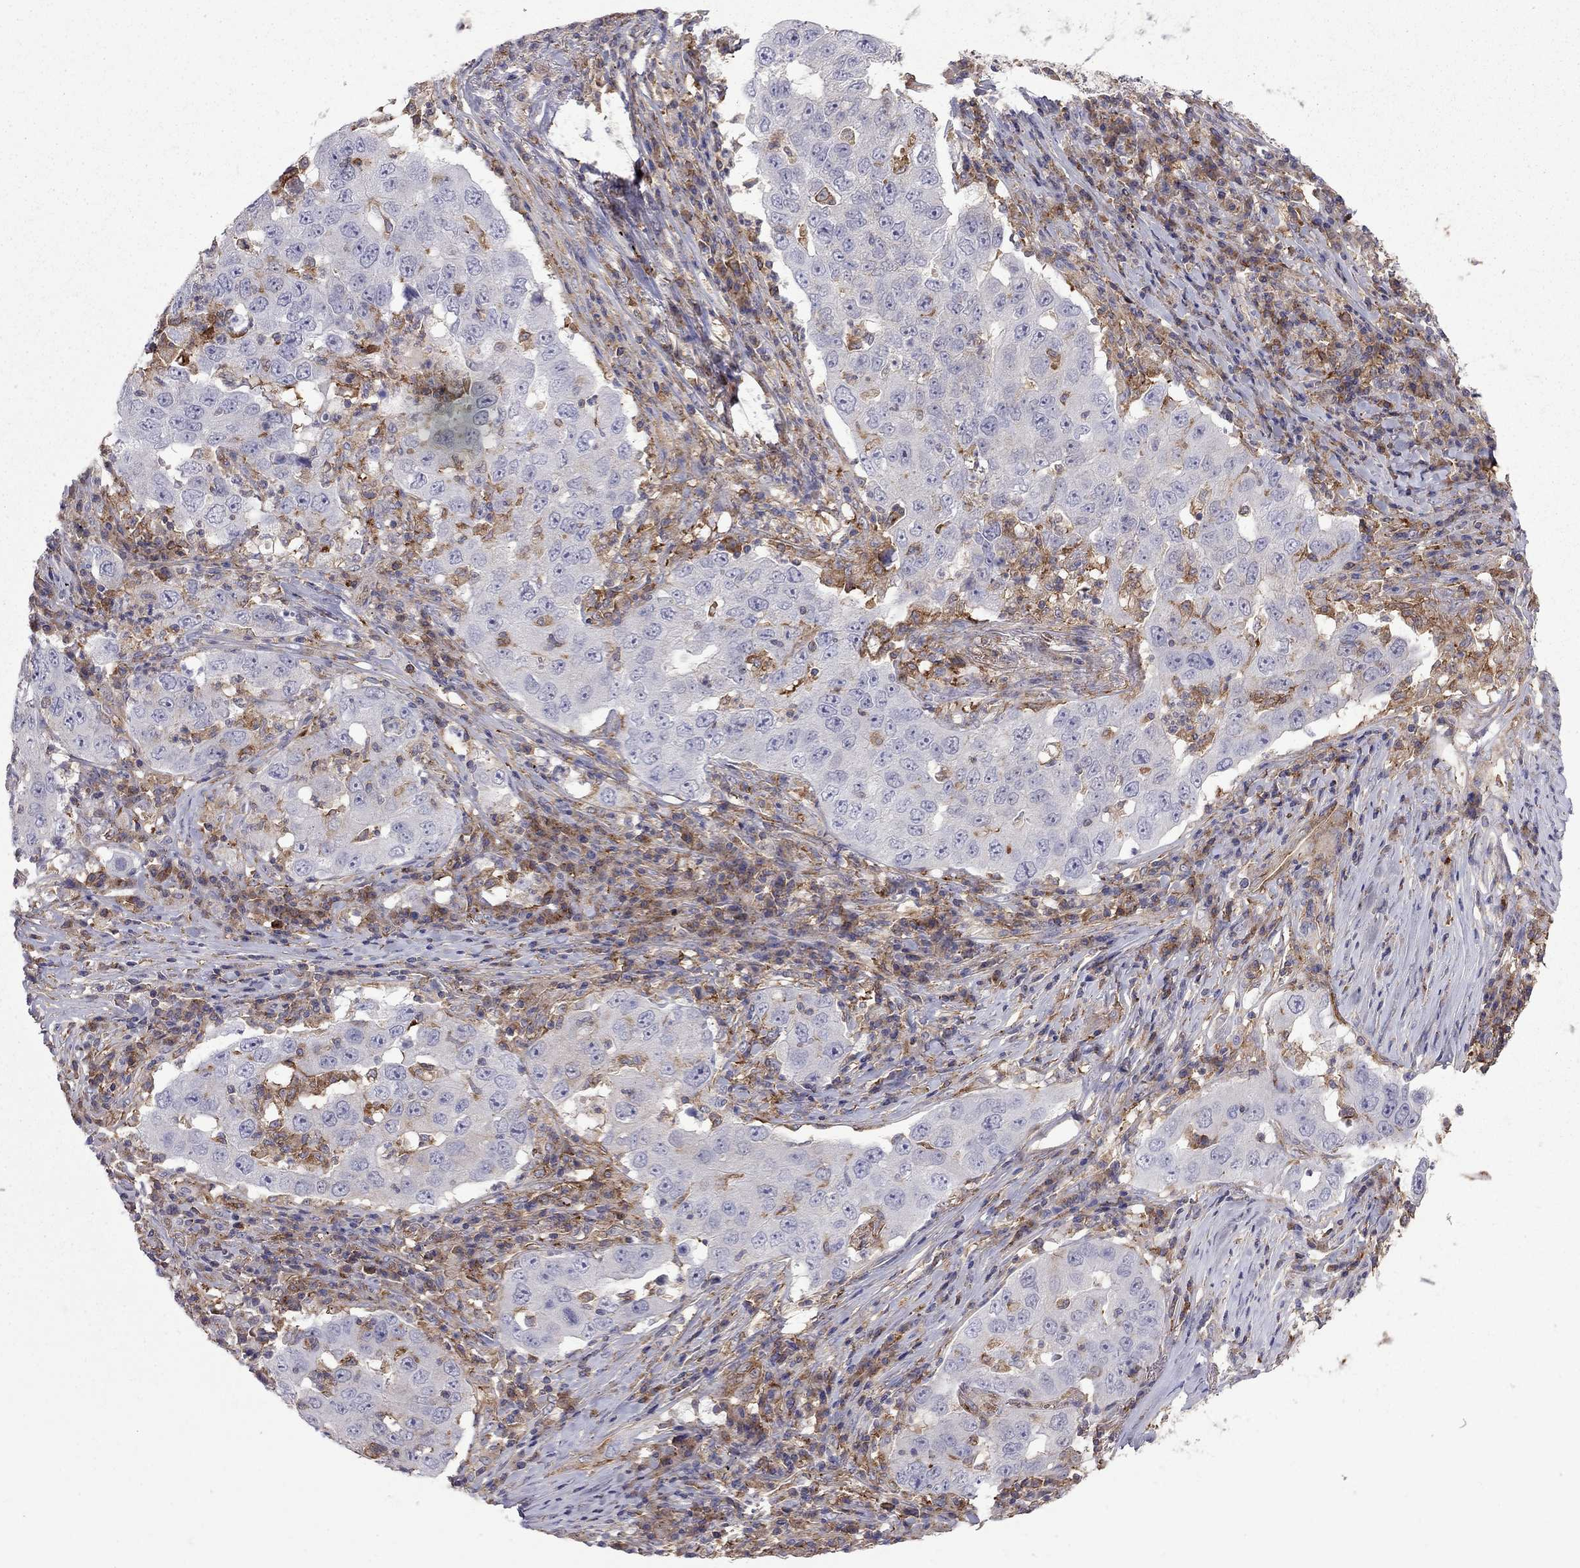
{"staining": {"intensity": "negative", "quantity": "none", "location": "none"}, "tissue": "lung cancer", "cell_type": "Tumor cells", "image_type": "cancer", "snomed": [{"axis": "morphology", "description": "Adenocarcinoma, NOS"}, {"axis": "topography", "description": "Lung"}], "caption": "The IHC histopathology image has no significant positivity in tumor cells of lung cancer (adenocarcinoma) tissue. (Immunohistochemistry, brightfield microscopy, high magnification).", "gene": "EIF4E3", "patient": {"sex": "male", "age": 73}}